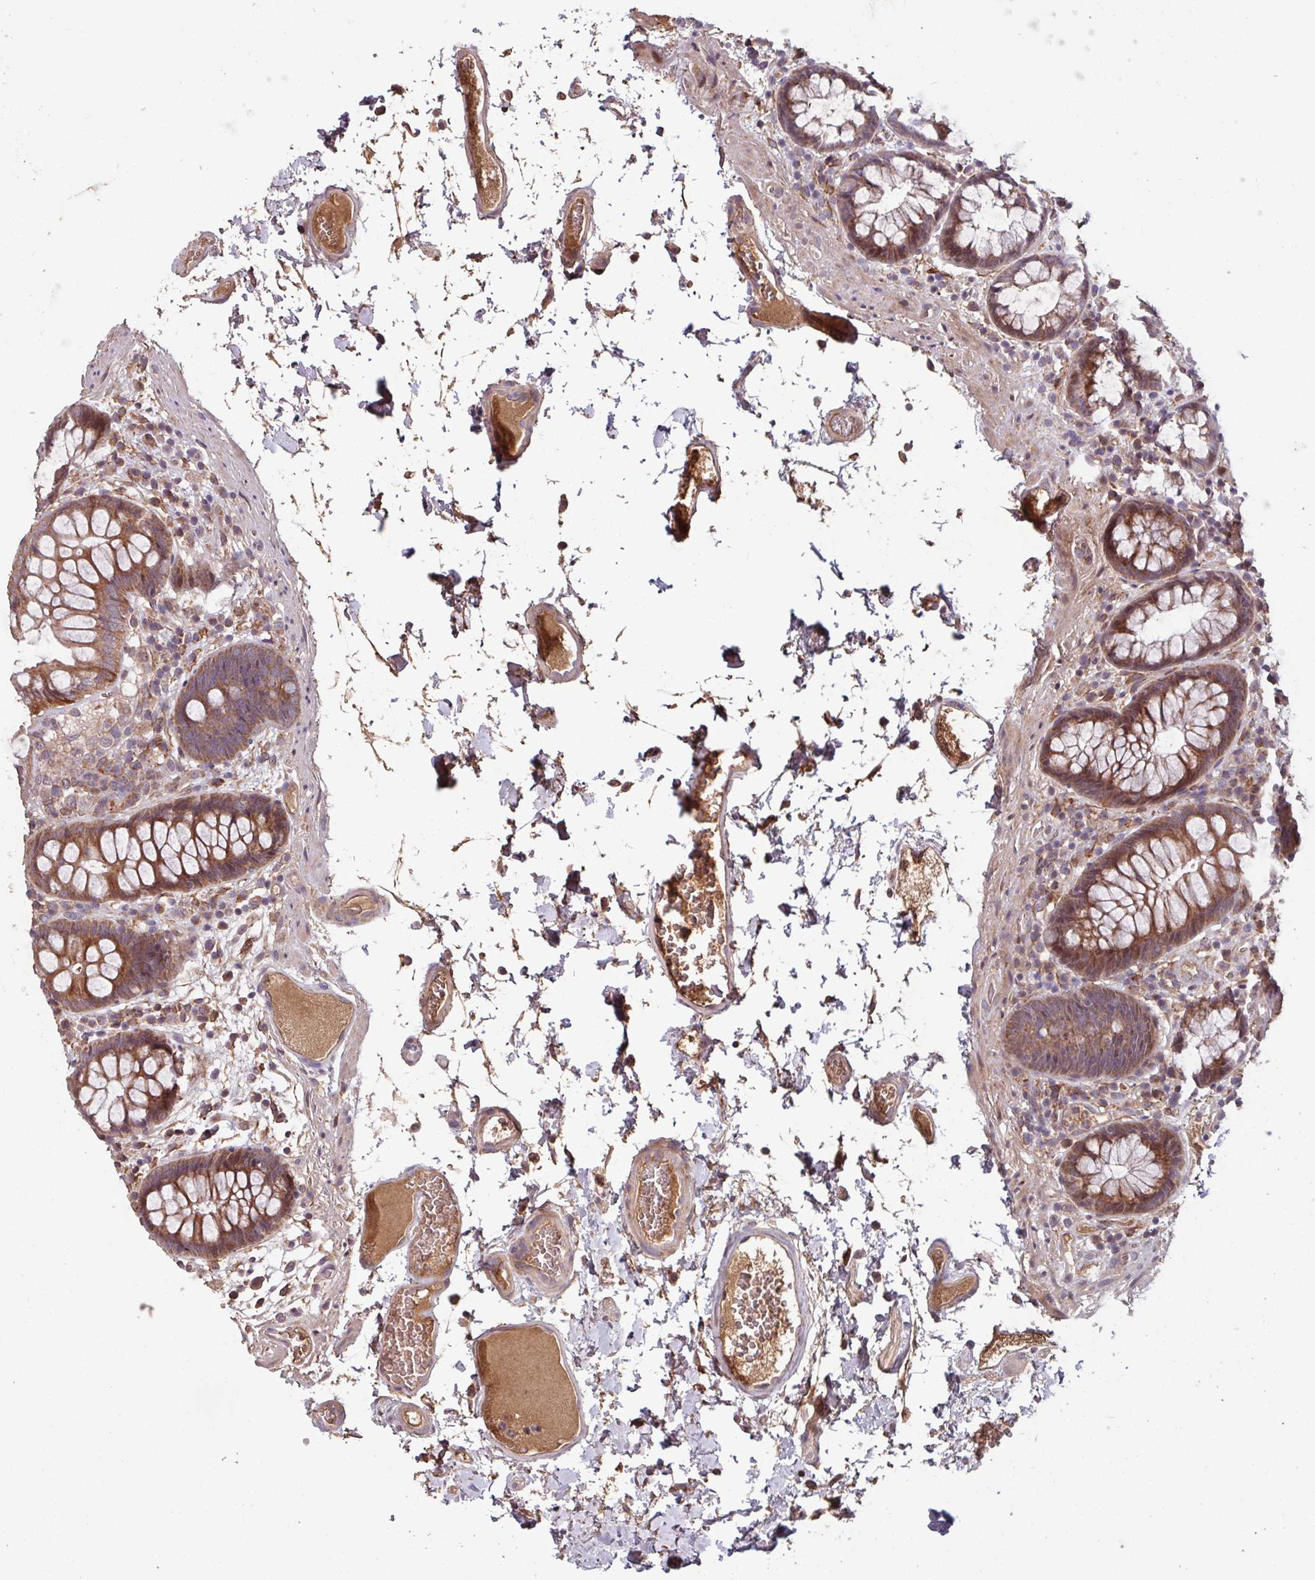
{"staining": {"intensity": "moderate", "quantity": ">75%", "location": "cytoplasmic/membranous"}, "tissue": "colon", "cell_type": "Endothelial cells", "image_type": "normal", "snomed": [{"axis": "morphology", "description": "Normal tissue, NOS"}, {"axis": "topography", "description": "Colon"}], "caption": "Moderate cytoplasmic/membranous expression is seen in approximately >75% of endothelial cells in normal colon. (Stains: DAB in brown, nuclei in blue, Microscopy: brightfield microscopy at high magnification).", "gene": "TMEM88", "patient": {"sex": "male", "age": 84}}